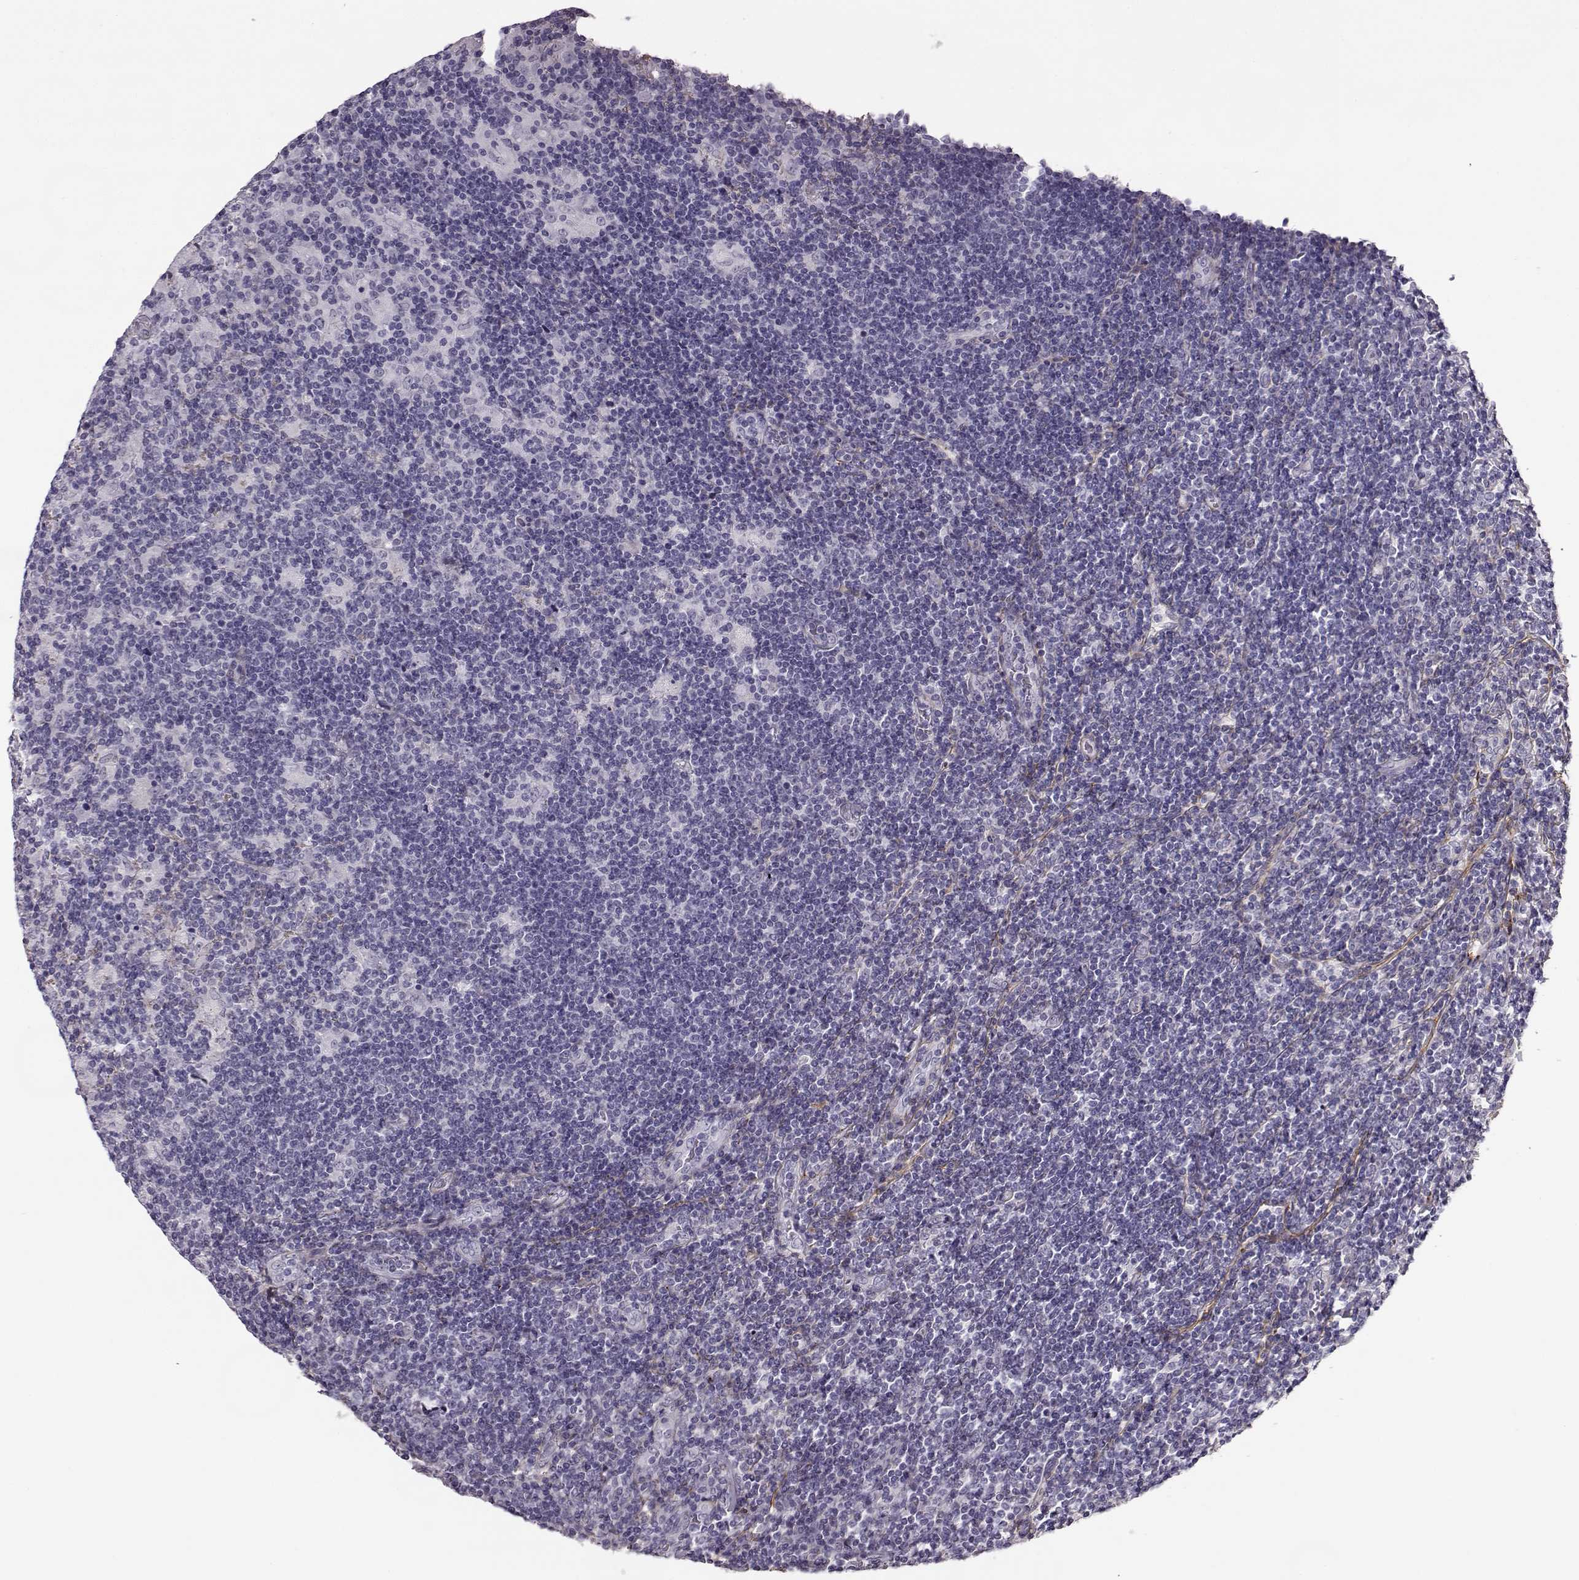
{"staining": {"intensity": "negative", "quantity": "none", "location": "none"}, "tissue": "lymphoma", "cell_type": "Tumor cells", "image_type": "cancer", "snomed": [{"axis": "morphology", "description": "Hodgkin's disease, NOS"}, {"axis": "topography", "description": "Lymph node"}], "caption": "This is an IHC histopathology image of lymphoma. There is no staining in tumor cells.", "gene": "TRIM69", "patient": {"sex": "male", "age": 40}}